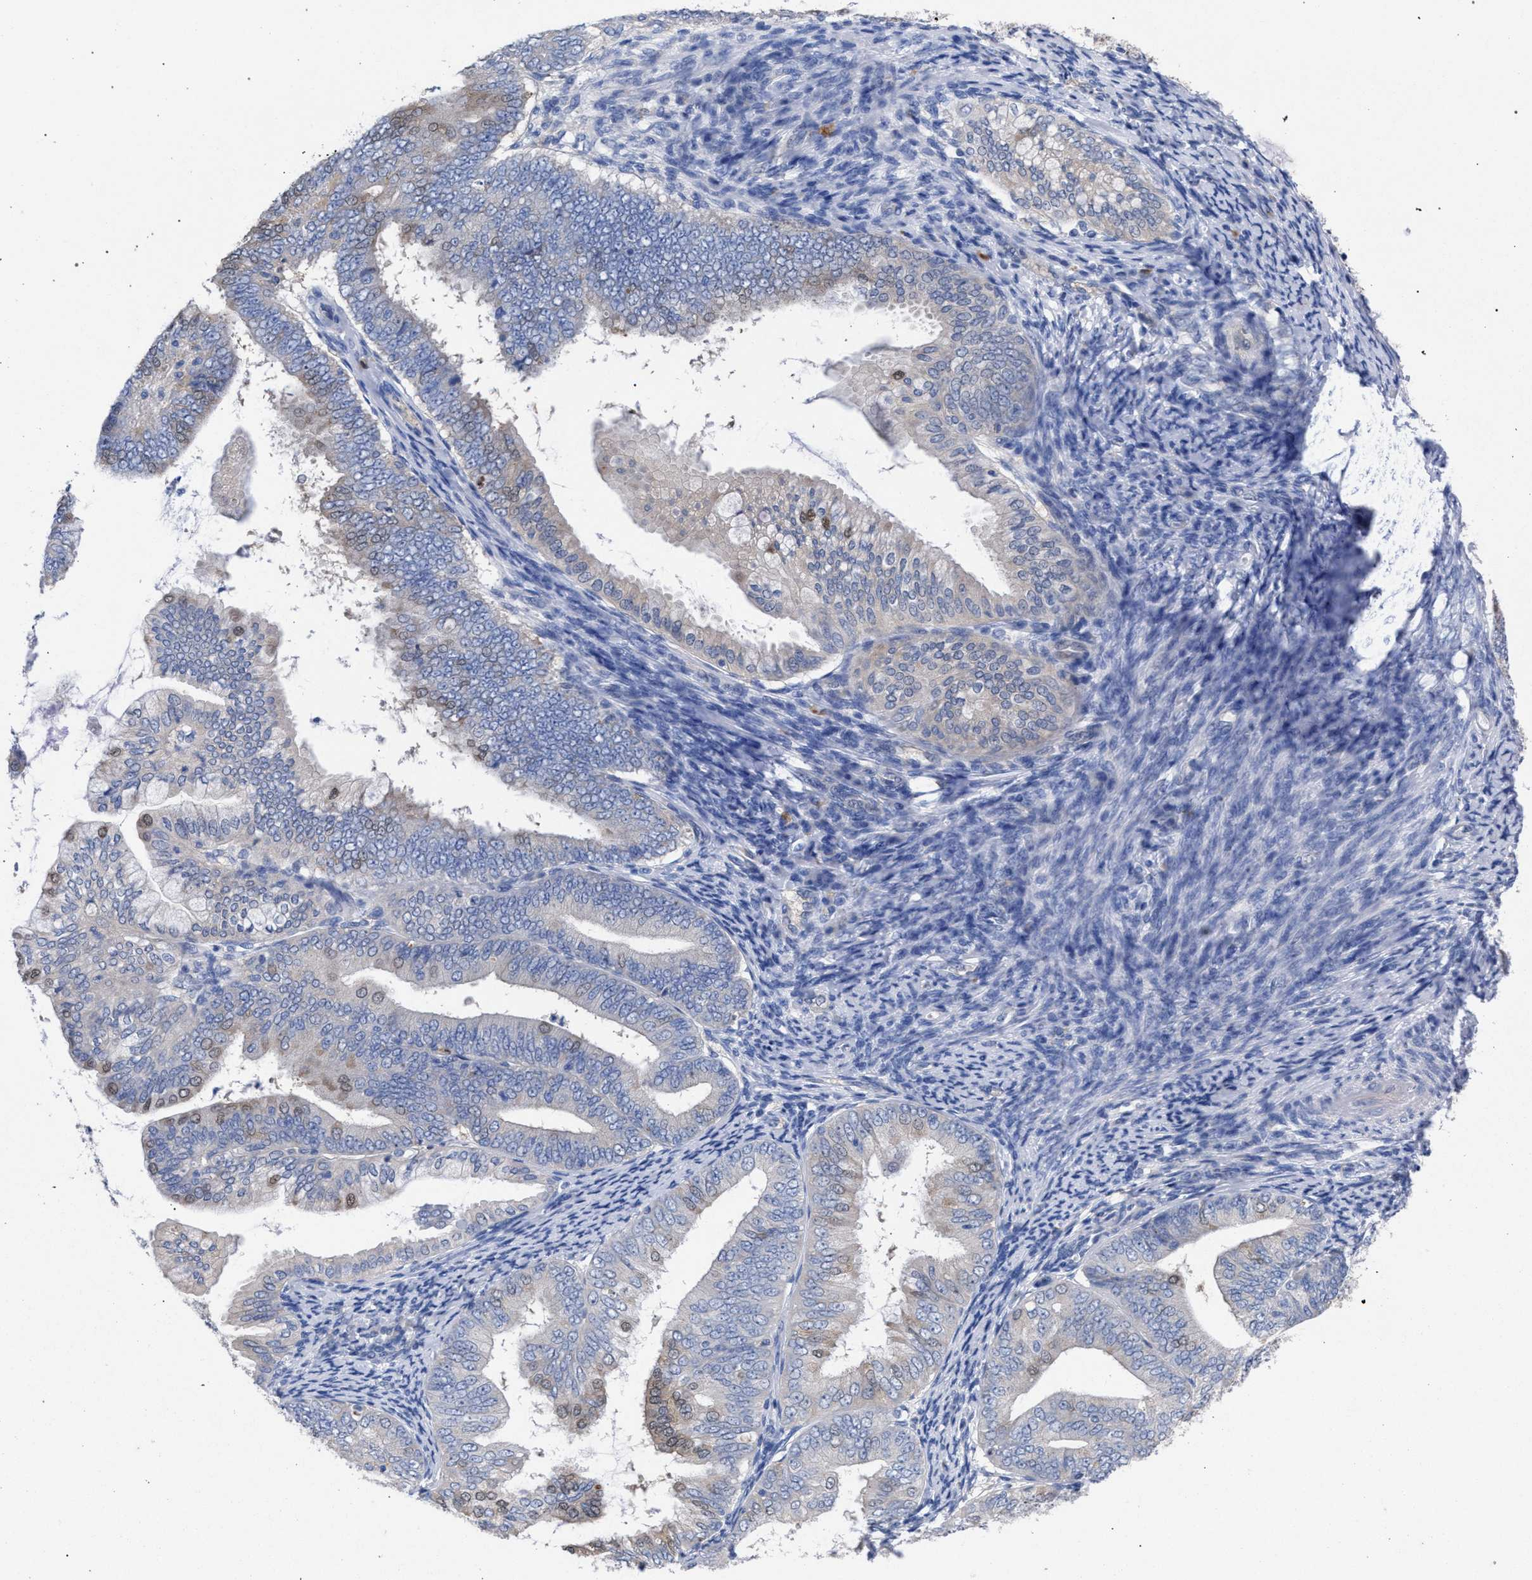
{"staining": {"intensity": "moderate", "quantity": "<25%", "location": "cytoplasmic/membranous"}, "tissue": "endometrial cancer", "cell_type": "Tumor cells", "image_type": "cancer", "snomed": [{"axis": "morphology", "description": "Adenocarcinoma, NOS"}, {"axis": "topography", "description": "Endometrium"}], "caption": "Human endometrial cancer (adenocarcinoma) stained with a brown dye demonstrates moderate cytoplasmic/membranous positive positivity in approximately <25% of tumor cells.", "gene": "GMPR", "patient": {"sex": "female", "age": 63}}